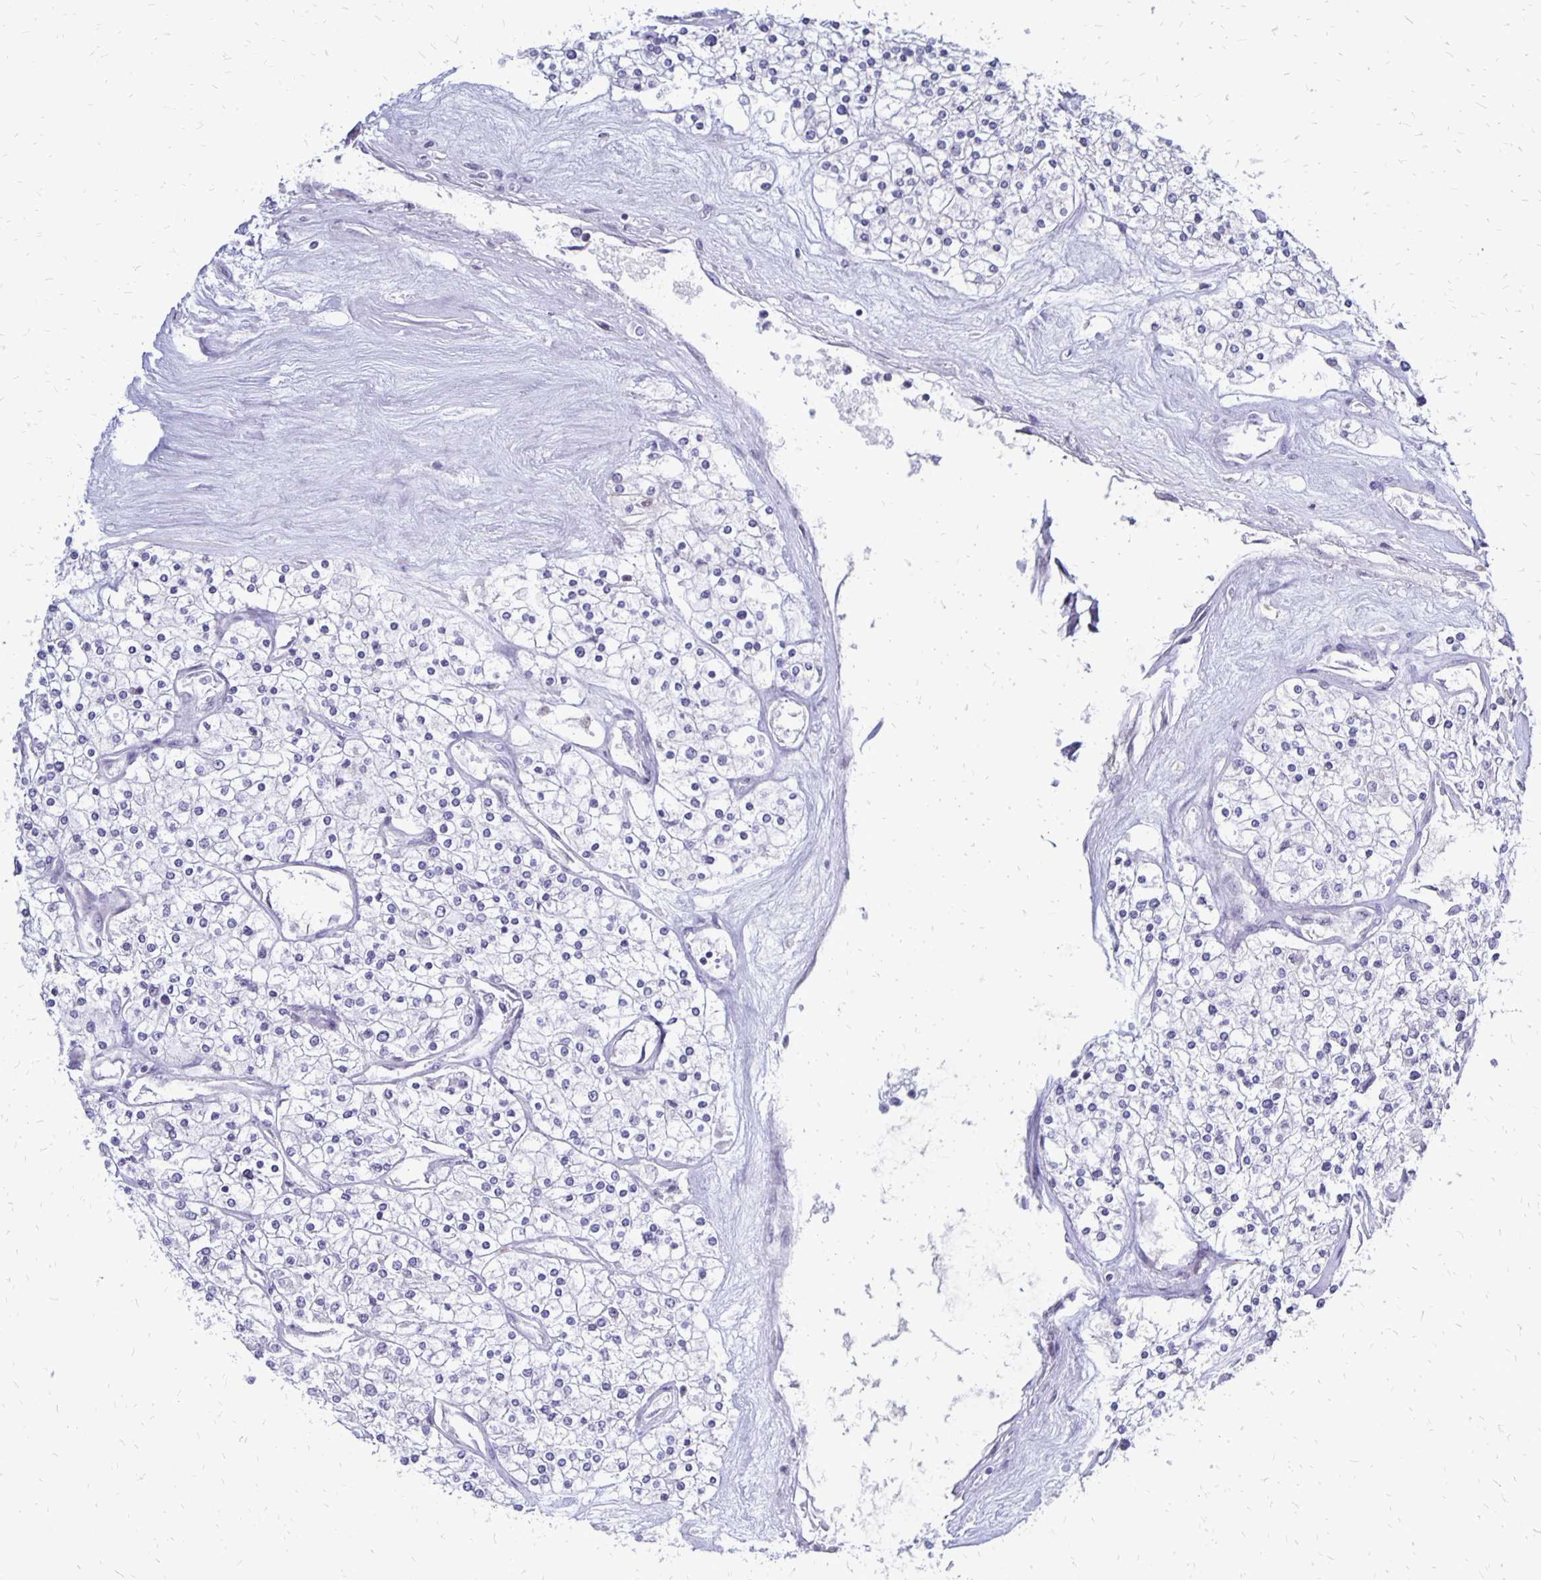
{"staining": {"intensity": "negative", "quantity": "none", "location": "none"}, "tissue": "renal cancer", "cell_type": "Tumor cells", "image_type": "cancer", "snomed": [{"axis": "morphology", "description": "Adenocarcinoma, NOS"}, {"axis": "topography", "description": "Kidney"}], "caption": "A histopathology image of renal cancer stained for a protein shows no brown staining in tumor cells.", "gene": "DCK", "patient": {"sex": "male", "age": 80}}